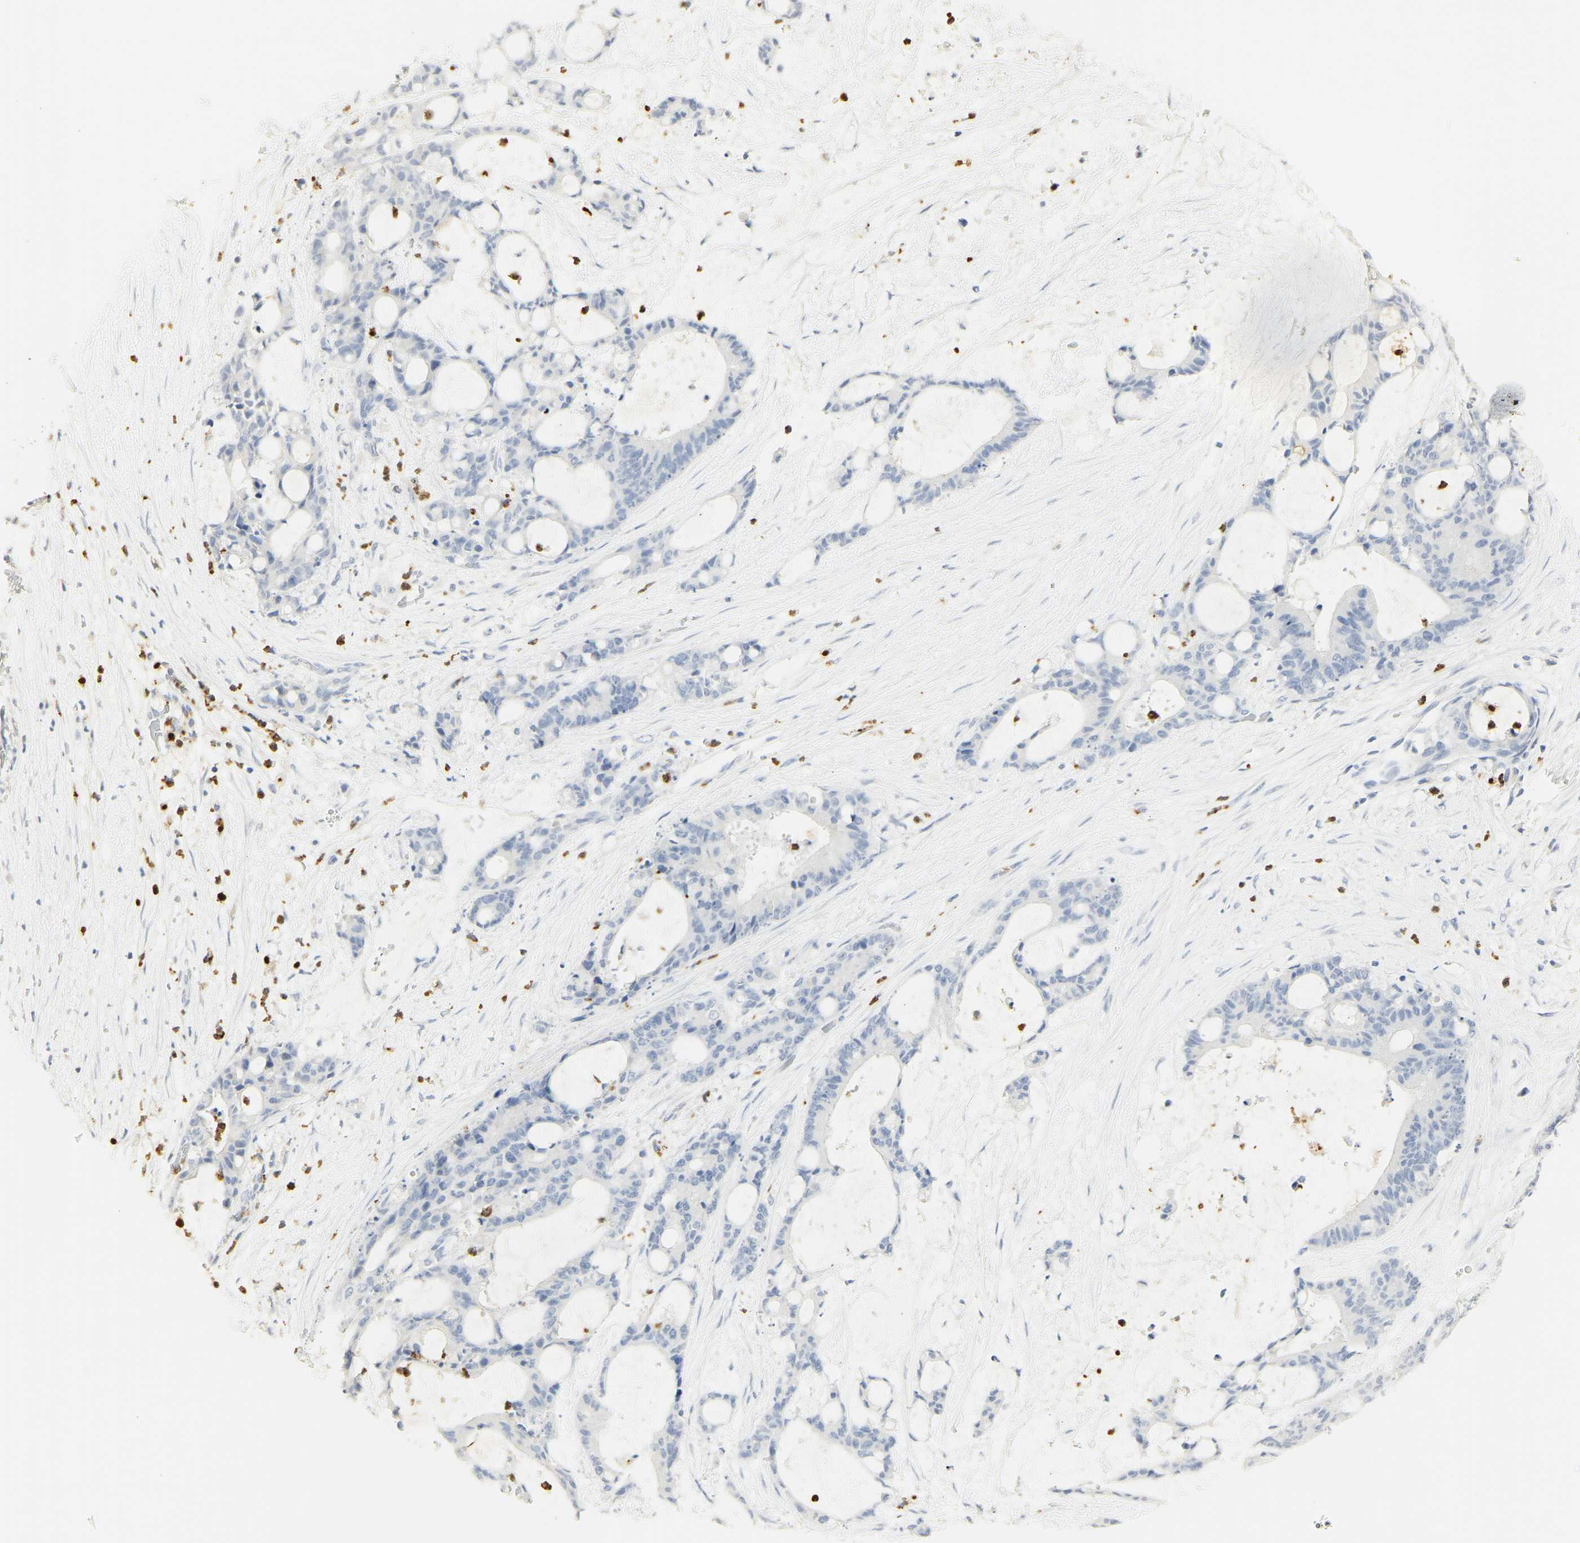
{"staining": {"intensity": "negative", "quantity": "none", "location": "none"}, "tissue": "liver cancer", "cell_type": "Tumor cells", "image_type": "cancer", "snomed": [{"axis": "morphology", "description": "Cholangiocarcinoma"}, {"axis": "topography", "description": "Liver"}], "caption": "High magnification brightfield microscopy of liver cancer (cholangiocarcinoma) stained with DAB (3,3'-diaminobenzidine) (brown) and counterstained with hematoxylin (blue): tumor cells show no significant positivity.", "gene": "MPO", "patient": {"sex": "female", "age": 73}}